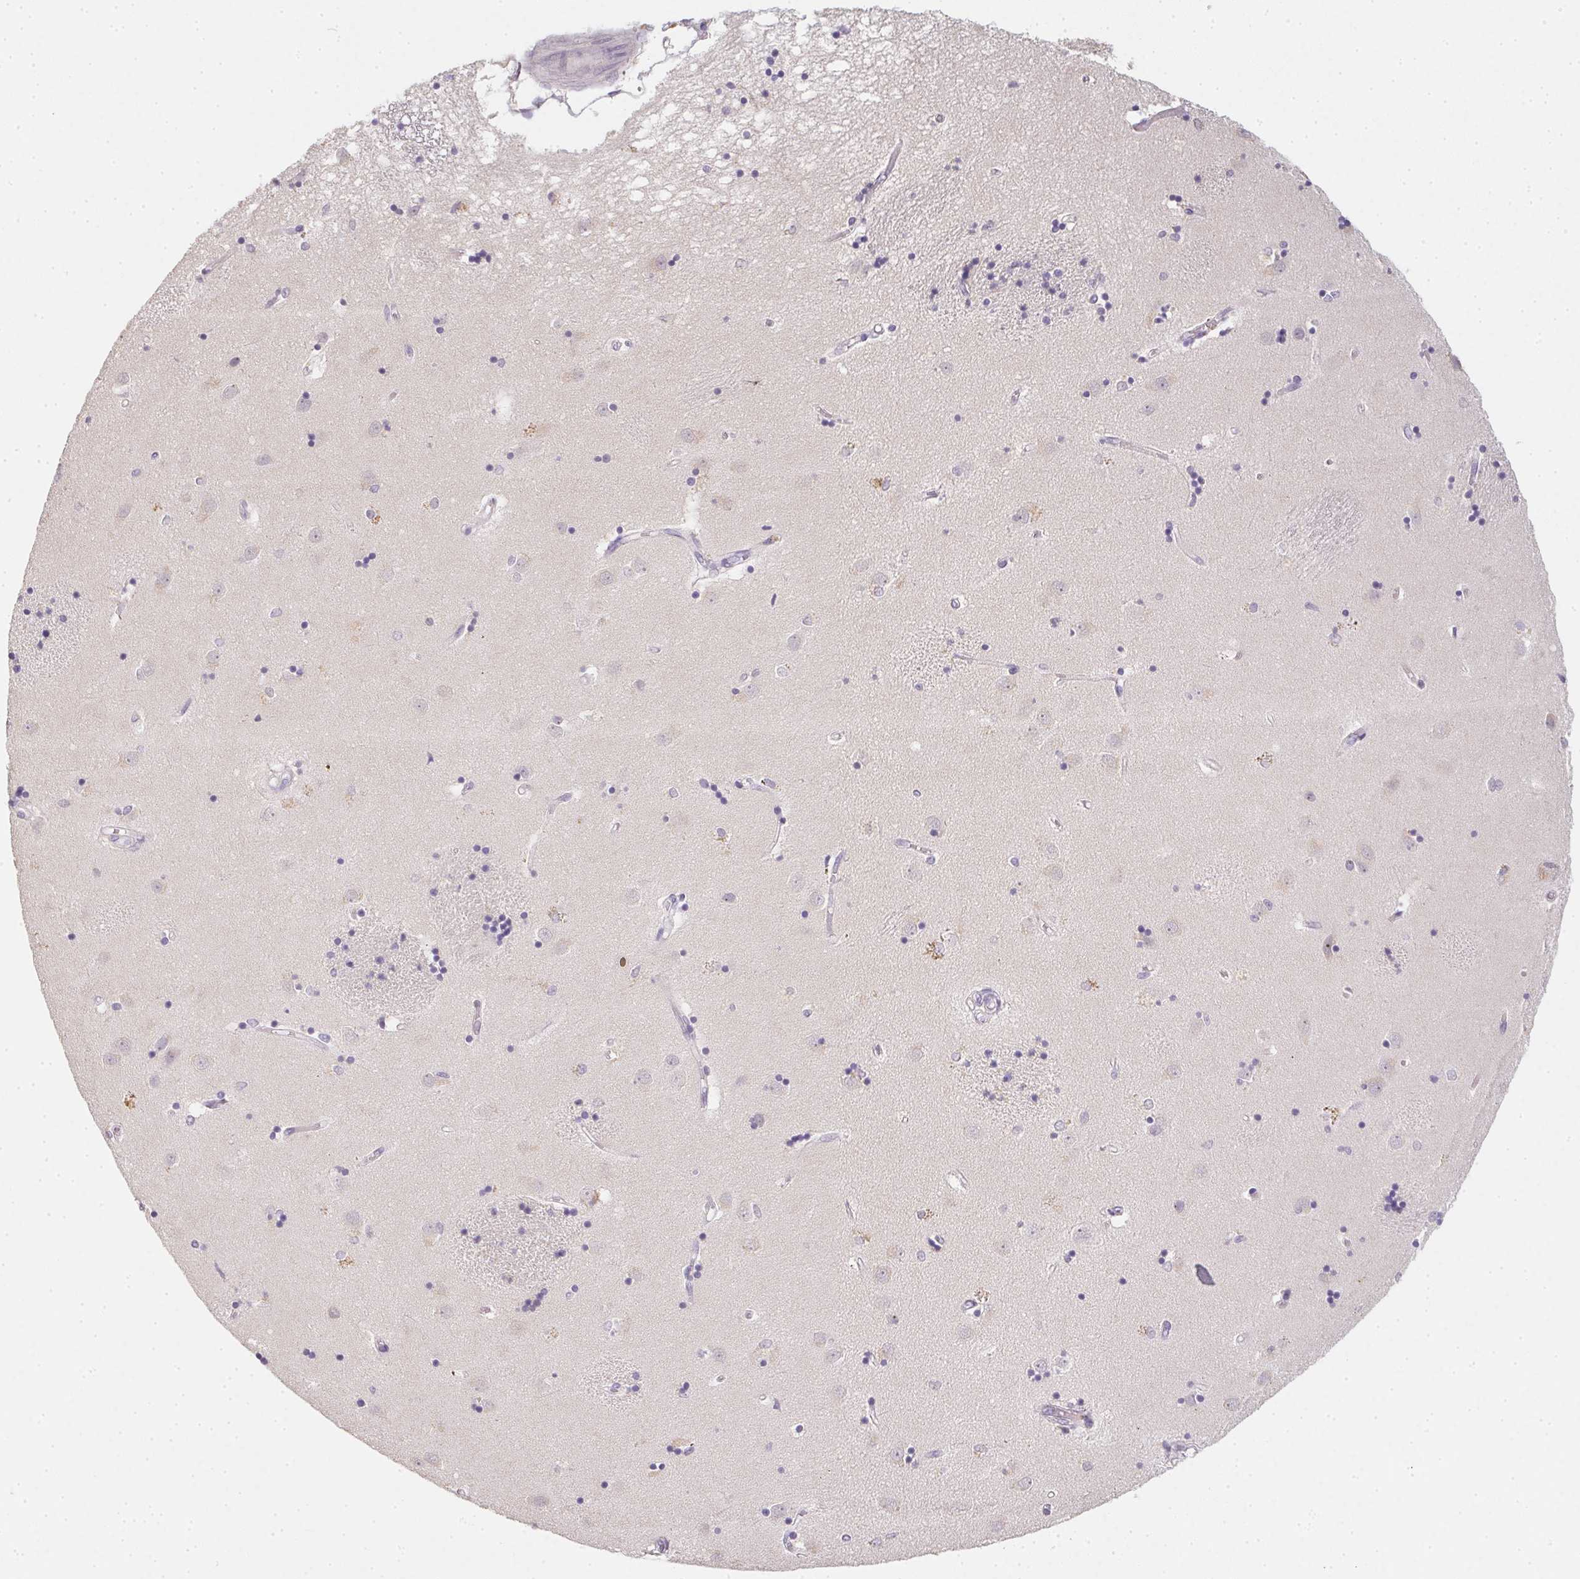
{"staining": {"intensity": "negative", "quantity": "none", "location": "none"}, "tissue": "caudate", "cell_type": "Glial cells", "image_type": "normal", "snomed": [{"axis": "morphology", "description": "Normal tissue, NOS"}, {"axis": "topography", "description": "Lateral ventricle wall"}], "caption": "DAB immunohistochemical staining of normal human caudate exhibits no significant staining in glial cells.", "gene": "ZBBX", "patient": {"sex": "male", "age": 54}}